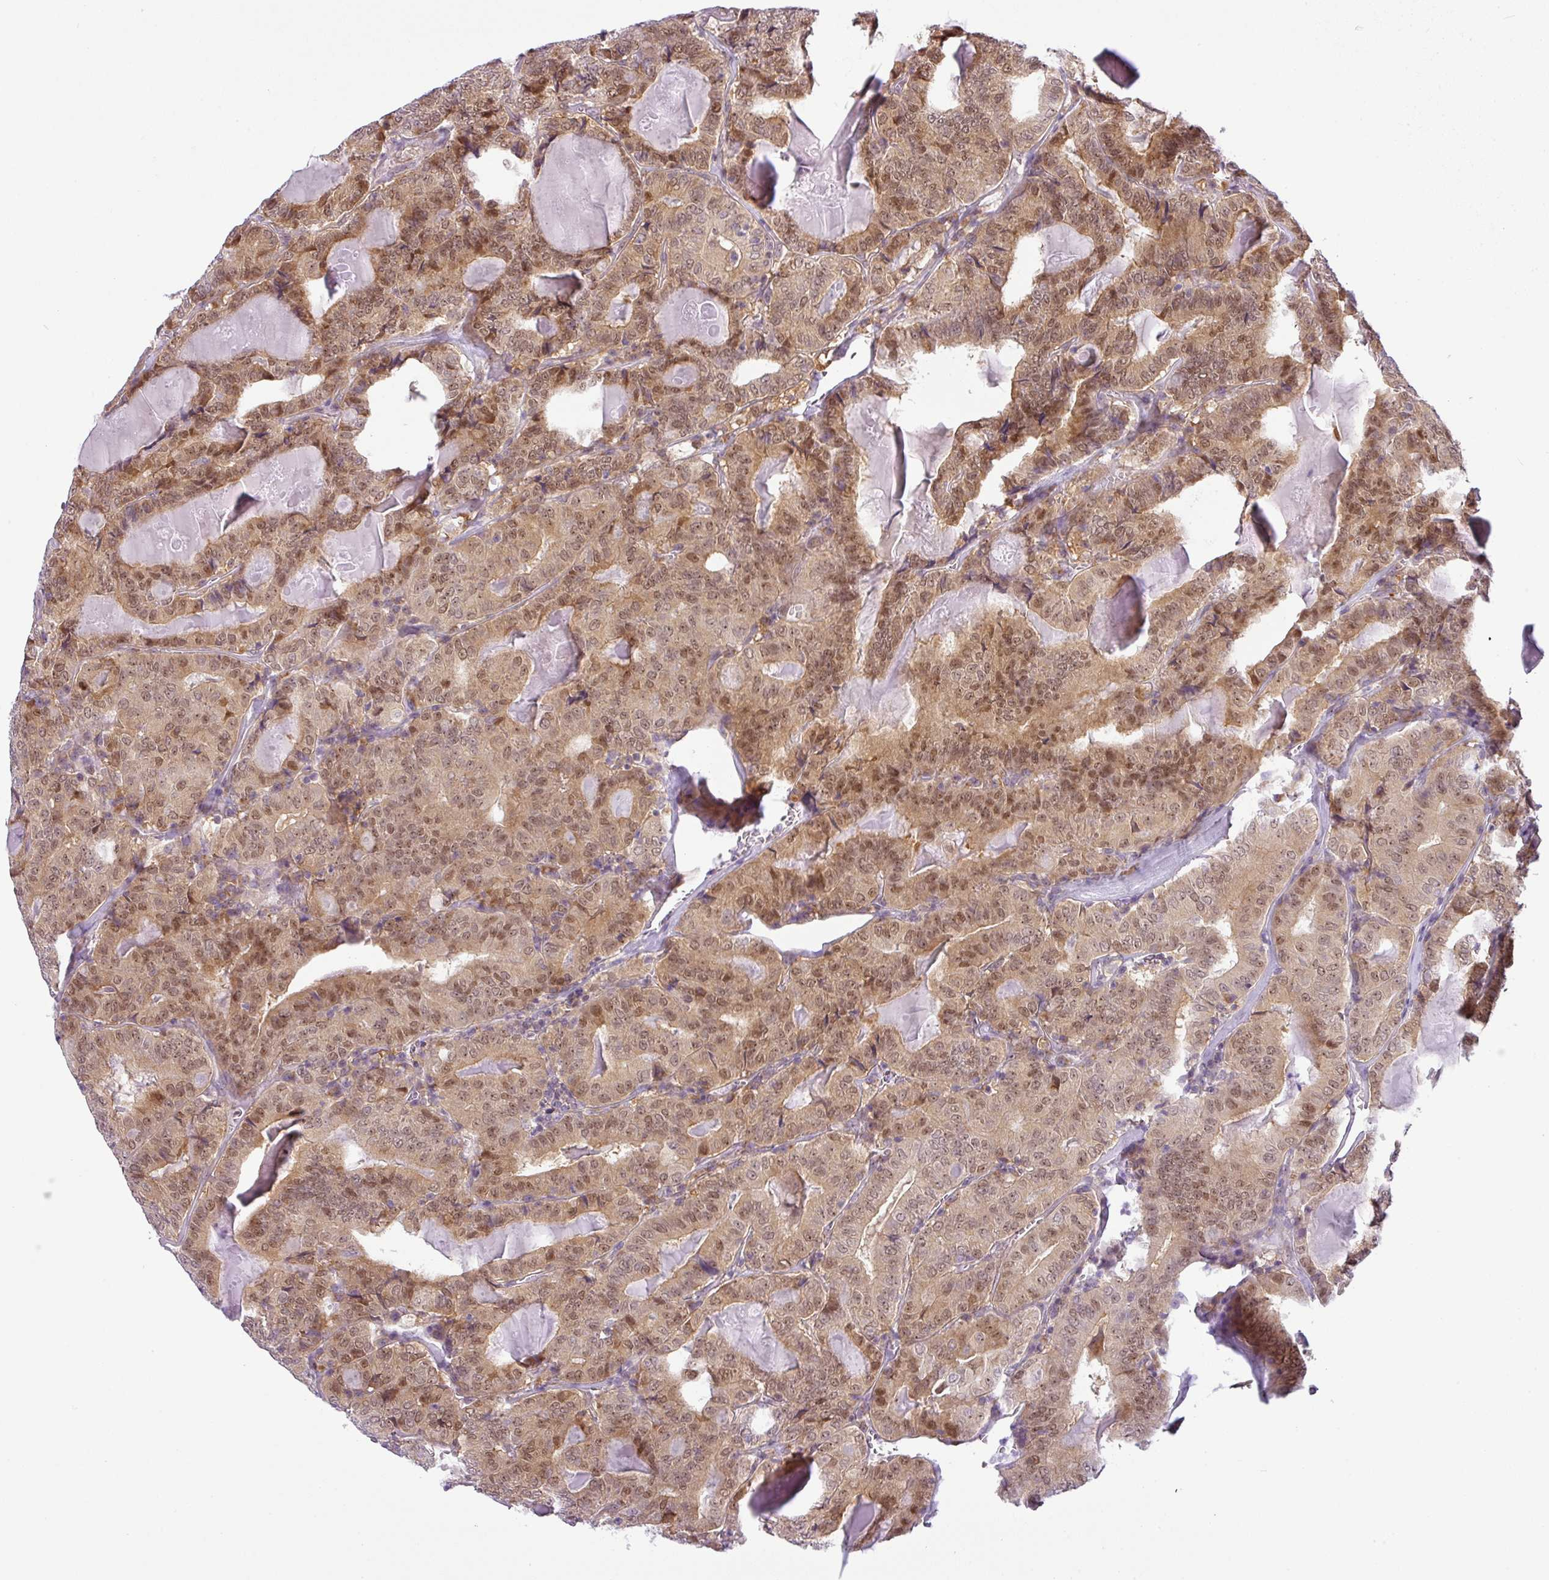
{"staining": {"intensity": "moderate", "quantity": ">75%", "location": "cytoplasmic/membranous,nuclear"}, "tissue": "thyroid cancer", "cell_type": "Tumor cells", "image_type": "cancer", "snomed": [{"axis": "morphology", "description": "Papillary adenocarcinoma, NOS"}, {"axis": "topography", "description": "Thyroid gland"}], "caption": "Approximately >75% of tumor cells in human thyroid cancer (papillary adenocarcinoma) show moderate cytoplasmic/membranous and nuclear protein staining as visualized by brown immunohistochemical staining.", "gene": "NDUFB2", "patient": {"sex": "female", "age": 72}}